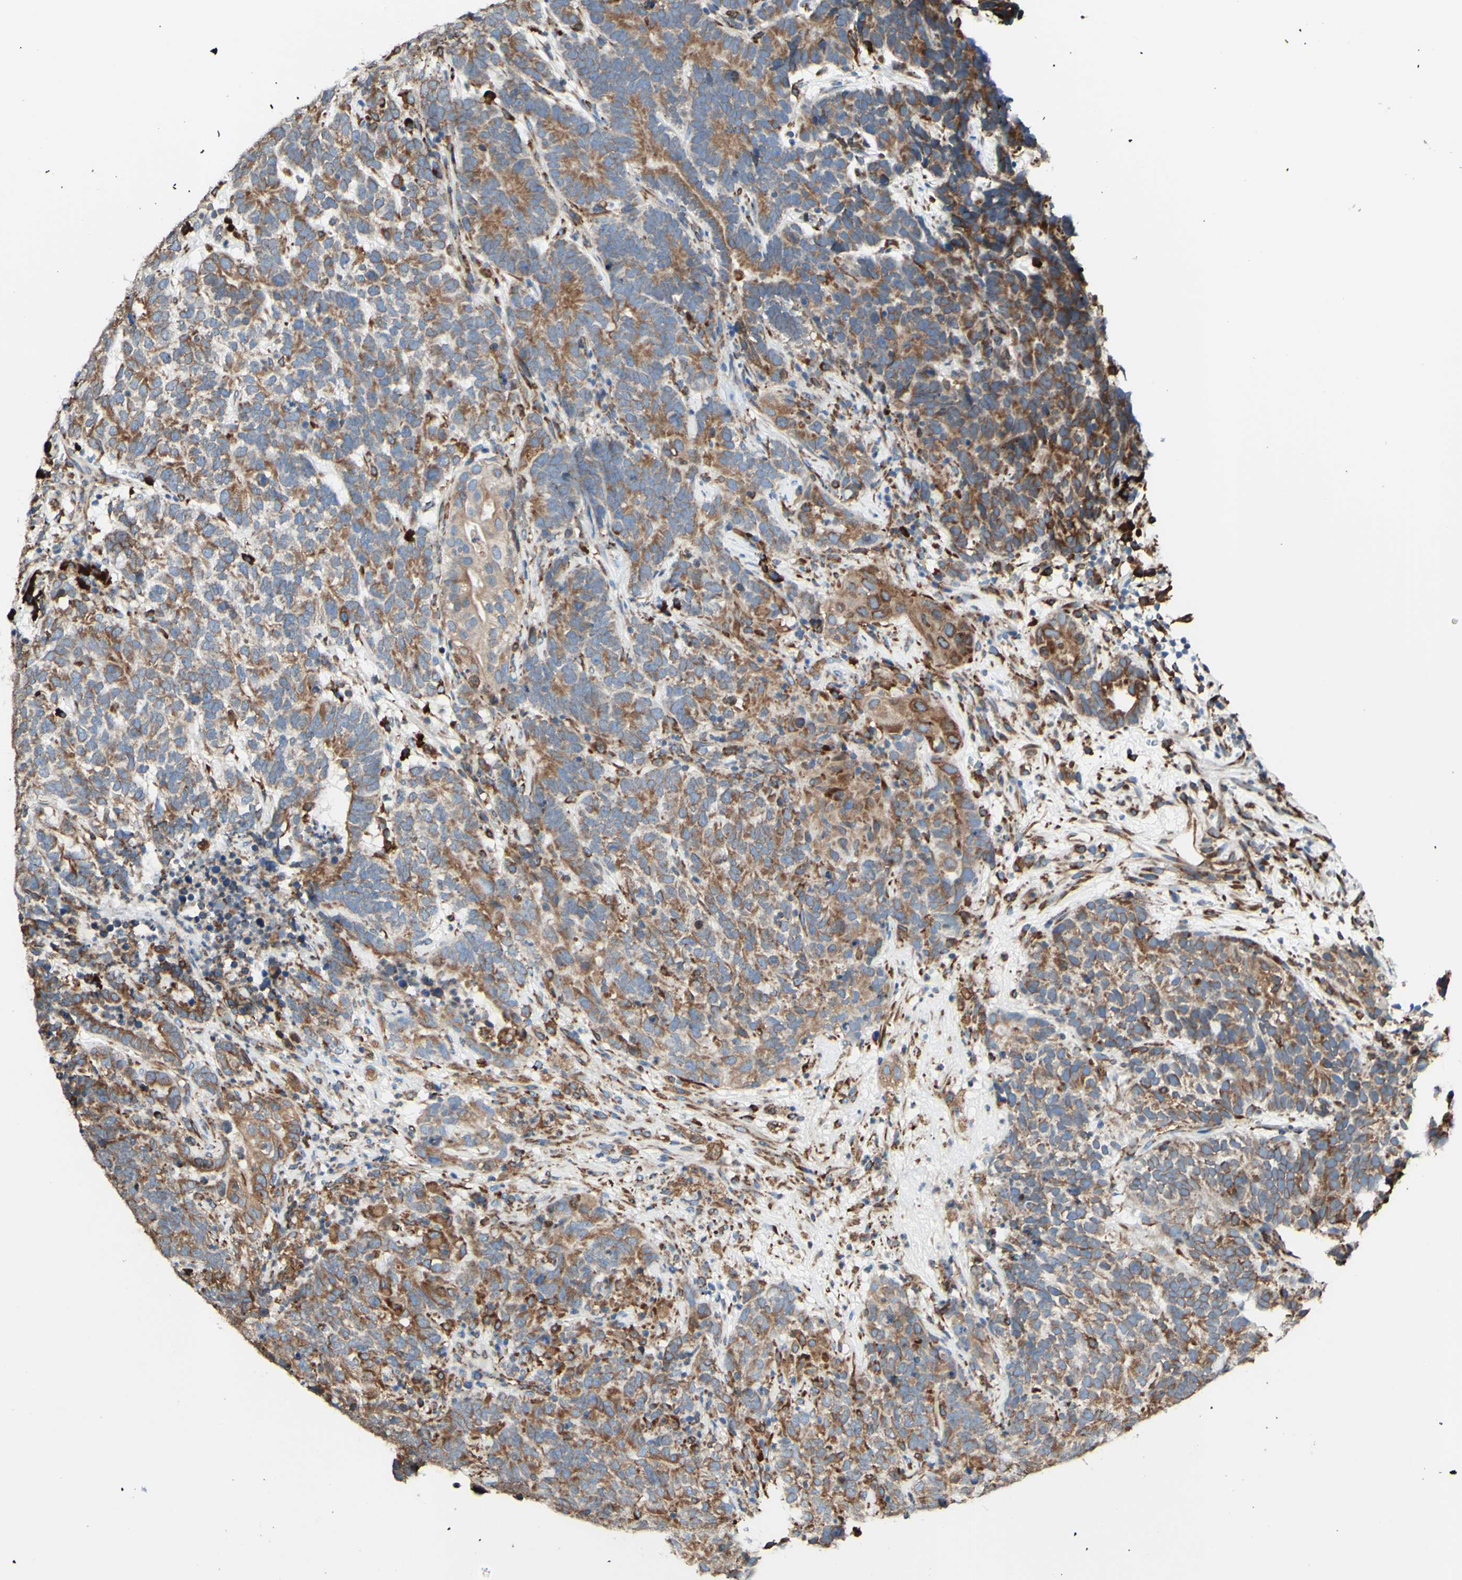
{"staining": {"intensity": "moderate", "quantity": ">75%", "location": "cytoplasmic/membranous"}, "tissue": "testis cancer", "cell_type": "Tumor cells", "image_type": "cancer", "snomed": [{"axis": "morphology", "description": "Carcinoma, Embryonal, NOS"}, {"axis": "topography", "description": "Testis"}], "caption": "Immunohistochemical staining of embryonal carcinoma (testis) reveals medium levels of moderate cytoplasmic/membranous protein staining in about >75% of tumor cells. The protein is shown in brown color, while the nuclei are stained blue.", "gene": "DNAJB11", "patient": {"sex": "male", "age": 26}}